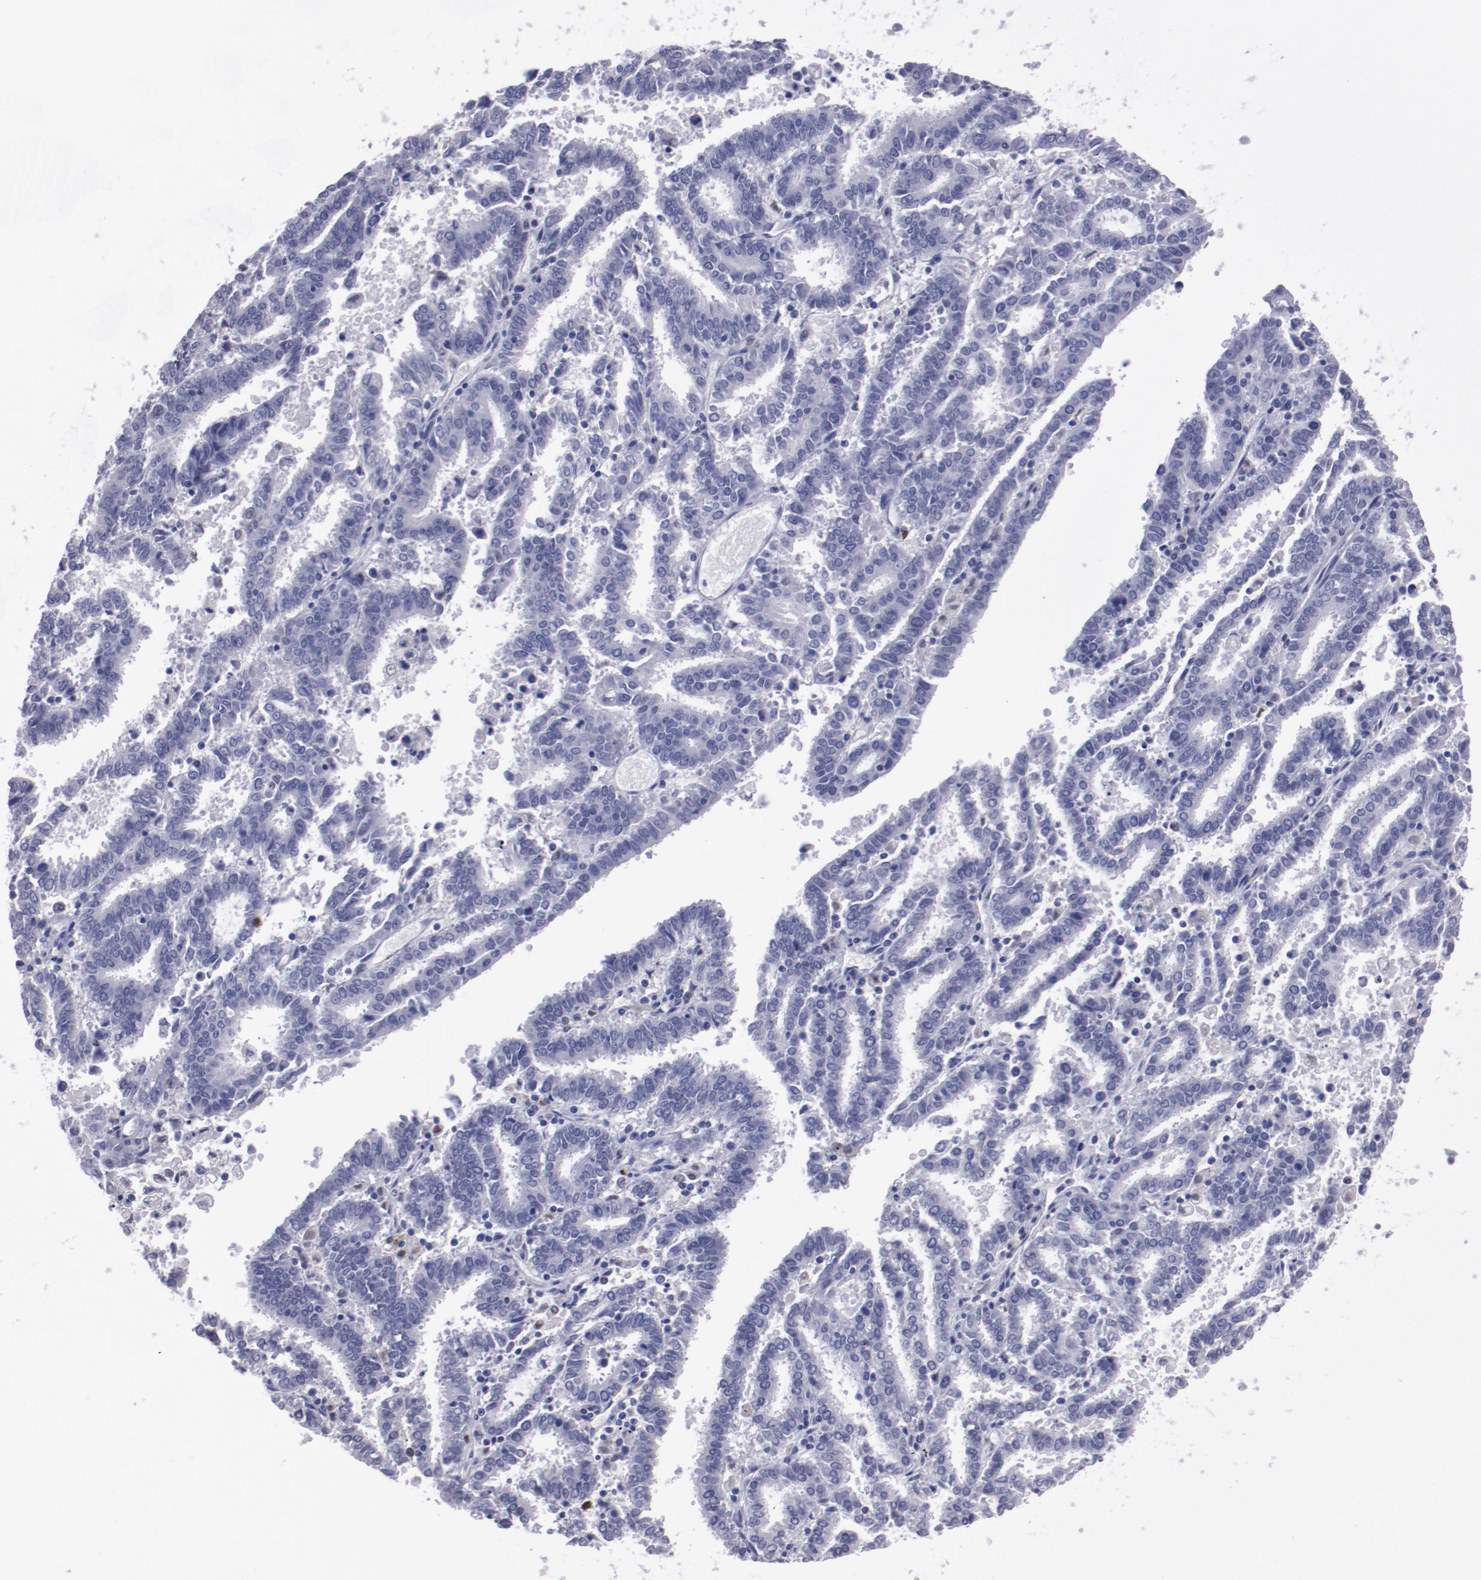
{"staining": {"intensity": "negative", "quantity": "none", "location": "none"}, "tissue": "endometrial cancer", "cell_type": "Tumor cells", "image_type": "cancer", "snomed": [{"axis": "morphology", "description": "Adenocarcinoma, NOS"}, {"axis": "topography", "description": "Uterus"}], "caption": "Immunohistochemistry of endometrial cancer (adenocarcinoma) exhibits no expression in tumor cells.", "gene": "IRF8", "patient": {"sex": "female", "age": 83}}